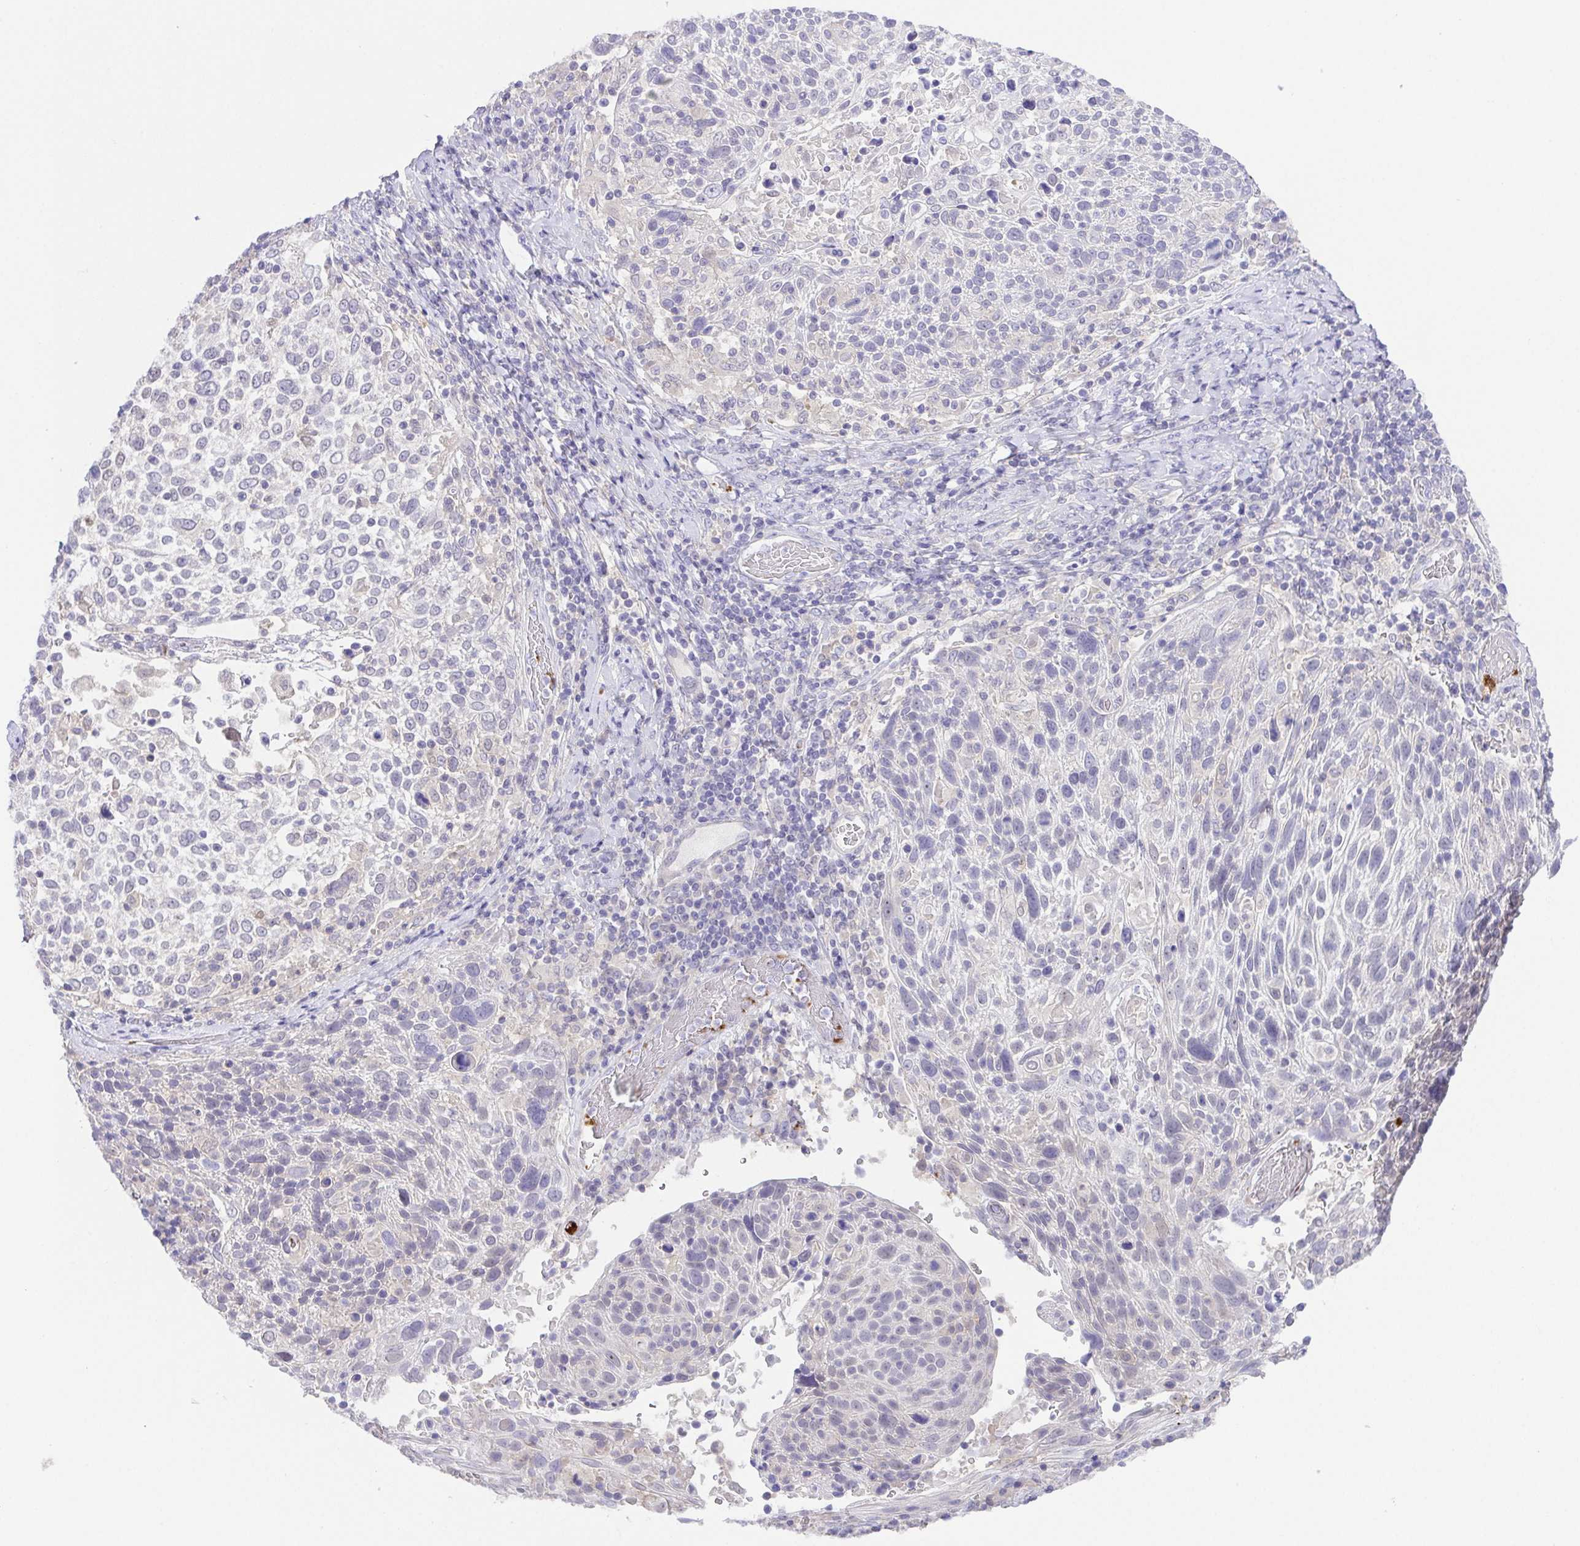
{"staining": {"intensity": "negative", "quantity": "none", "location": "none"}, "tissue": "cervical cancer", "cell_type": "Tumor cells", "image_type": "cancer", "snomed": [{"axis": "morphology", "description": "Squamous cell carcinoma, NOS"}, {"axis": "topography", "description": "Cervix"}], "caption": "High magnification brightfield microscopy of squamous cell carcinoma (cervical) stained with DAB (3,3'-diaminobenzidine) (brown) and counterstained with hematoxylin (blue): tumor cells show no significant expression. (Brightfield microscopy of DAB (3,3'-diaminobenzidine) immunohistochemistry (IHC) at high magnification).", "gene": "PRR14L", "patient": {"sex": "female", "age": 61}}